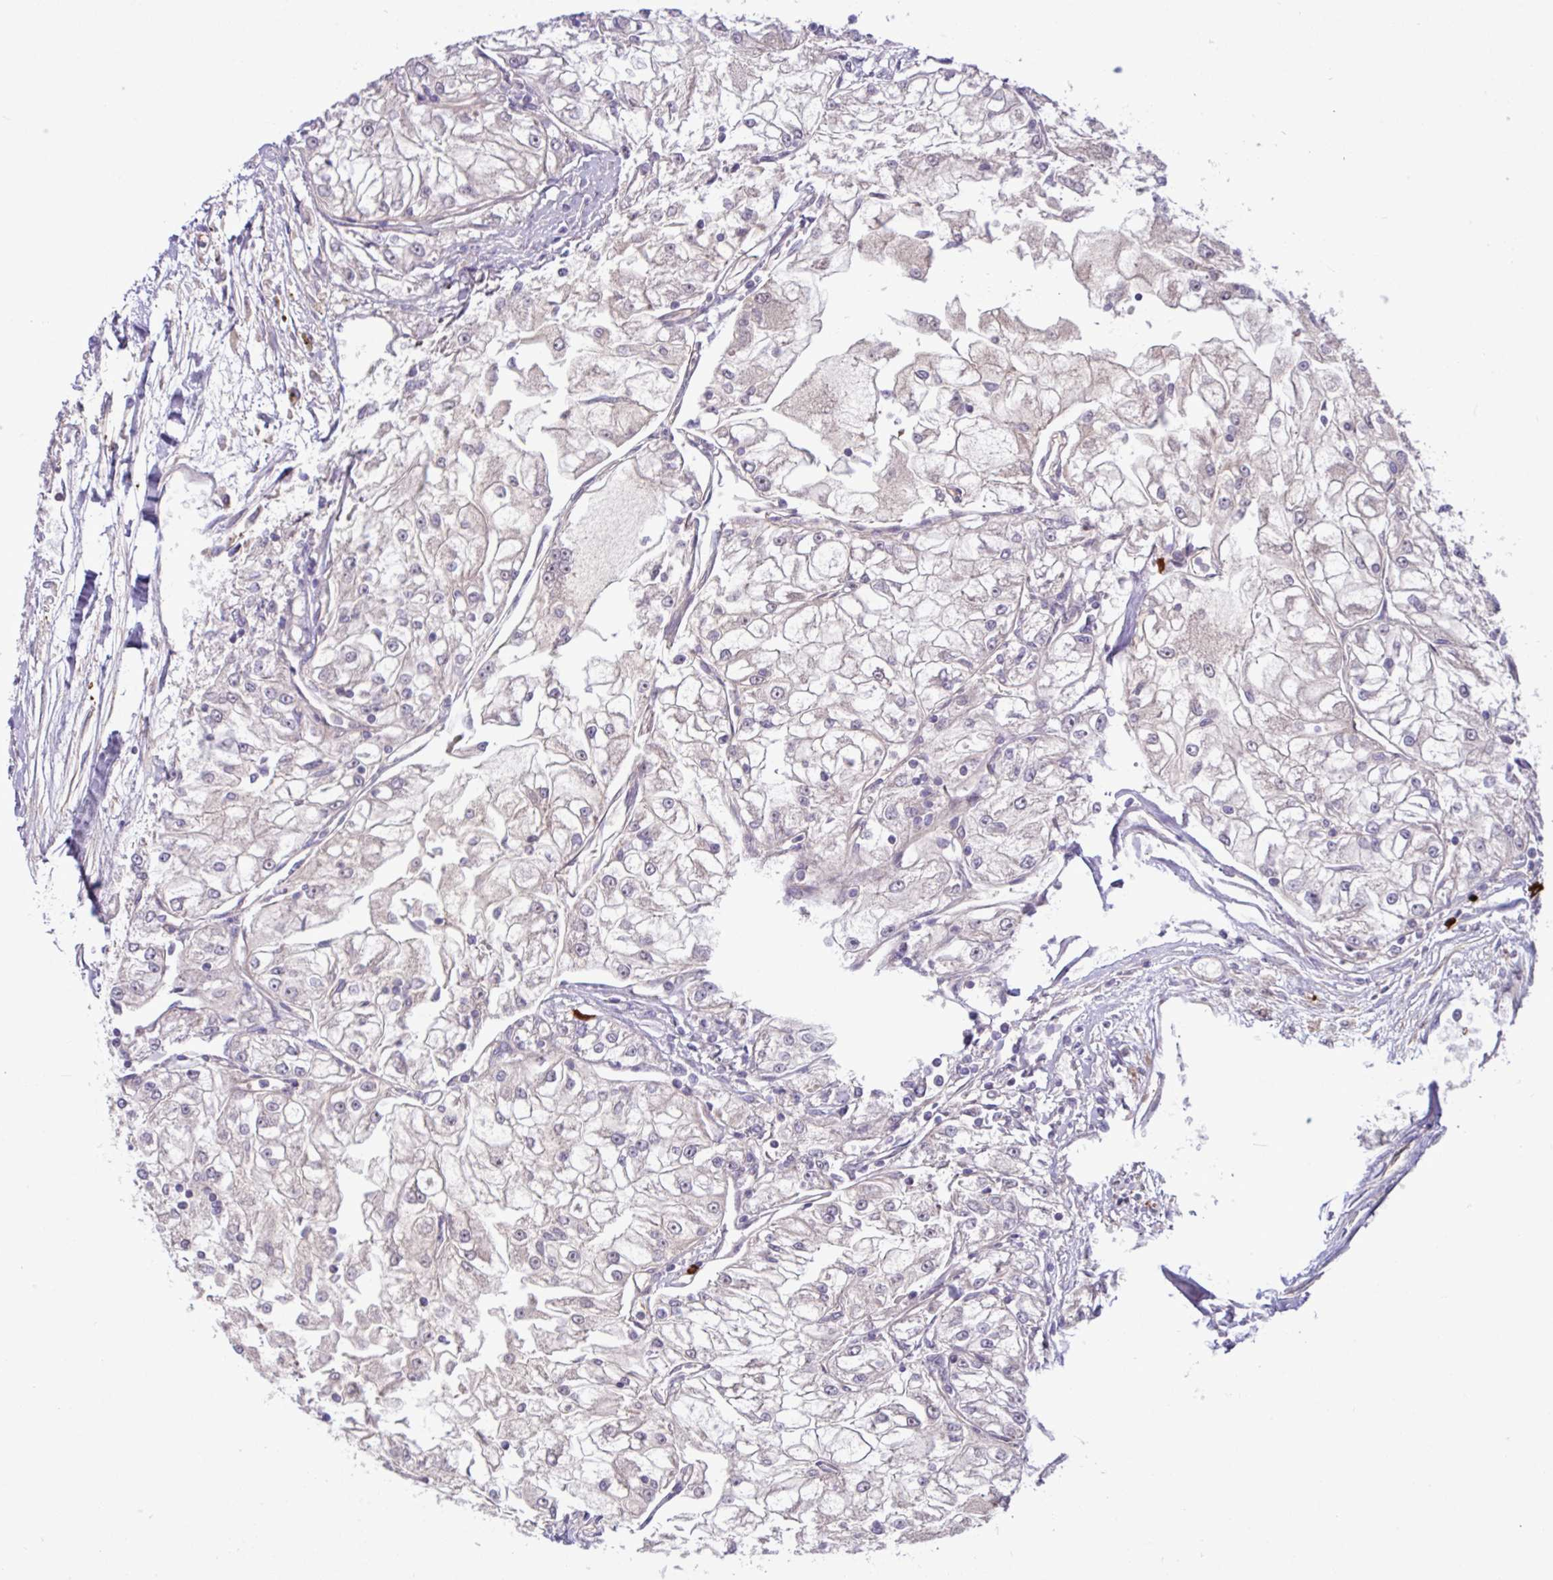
{"staining": {"intensity": "negative", "quantity": "none", "location": "none"}, "tissue": "renal cancer", "cell_type": "Tumor cells", "image_type": "cancer", "snomed": [{"axis": "morphology", "description": "Adenocarcinoma, NOS"}, {"axis": "topography", "description": "Kidney"}], "caption": "DAB (3,3'-diaminobenzidine) immunohistochemical staining of human adenocarcinoma (renal) shows no significant expression in tumor cells. (DAB immunohistochemistry, high magnification).", "gene": "B4GALNT4", "patient": {"sex": "female", "age": 72}}